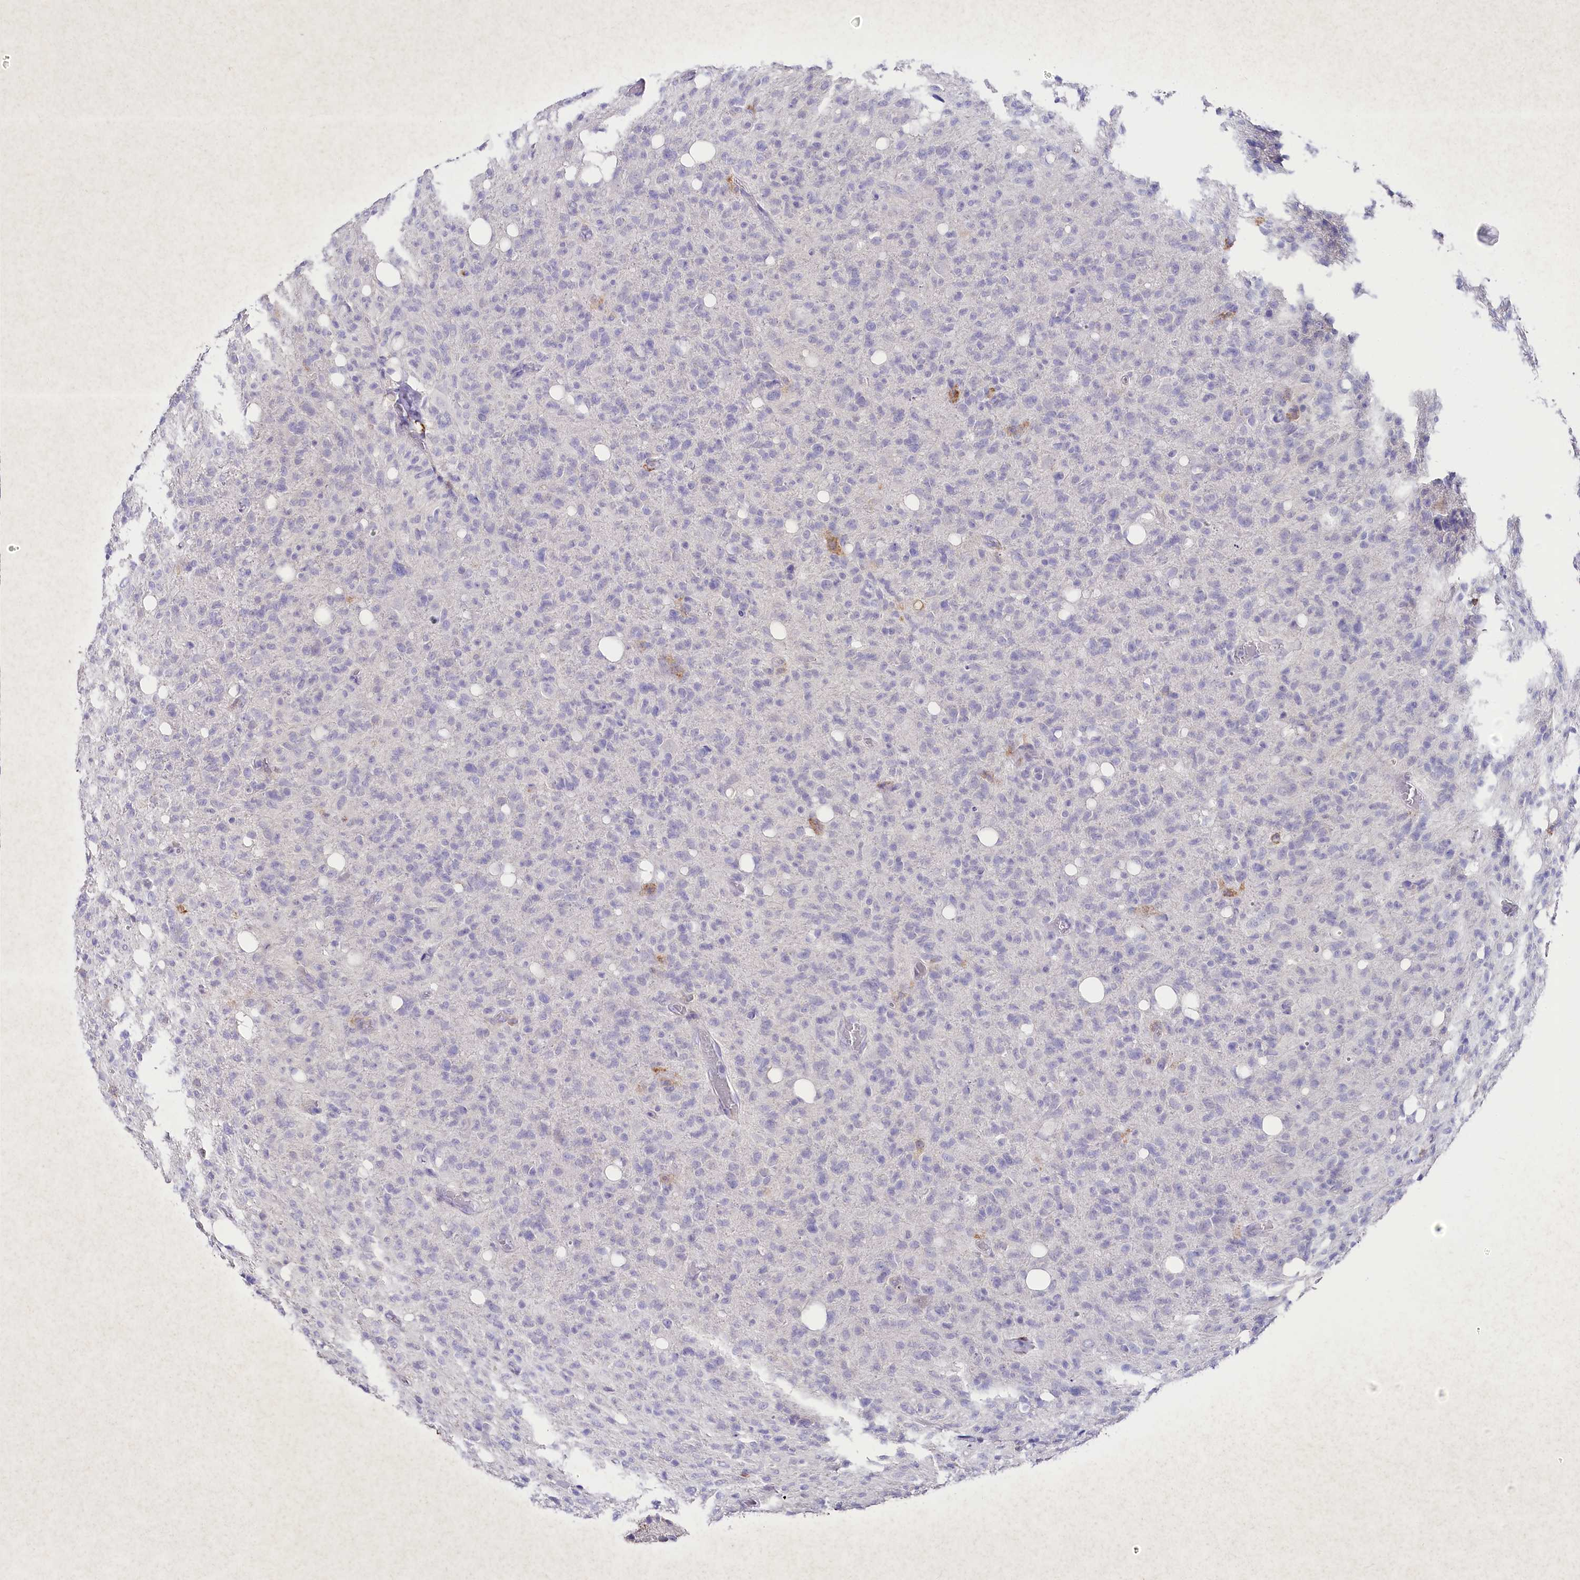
{"staining": {"intensity": "negative", "quantity": "none", "location": "none"}, "tissue": "glioma", "cell_type": "Tumor cells", "image_type": "cancer", "snomed": [{"axis": "morphology", "description": "Glioma, malignant, High grade"}, {"axis": "topography", "description": "Brain"}], "caption": "A photomicrograph of human glioma is negative for staining in tumor cells. (Brightfield microscopy of DAB (3,3'-diaminobenzidine) immunohistochemistry (IHC) at high magnification).", "gene": "CLEC4M", "patient": {"sex": "female", "age": 57}}